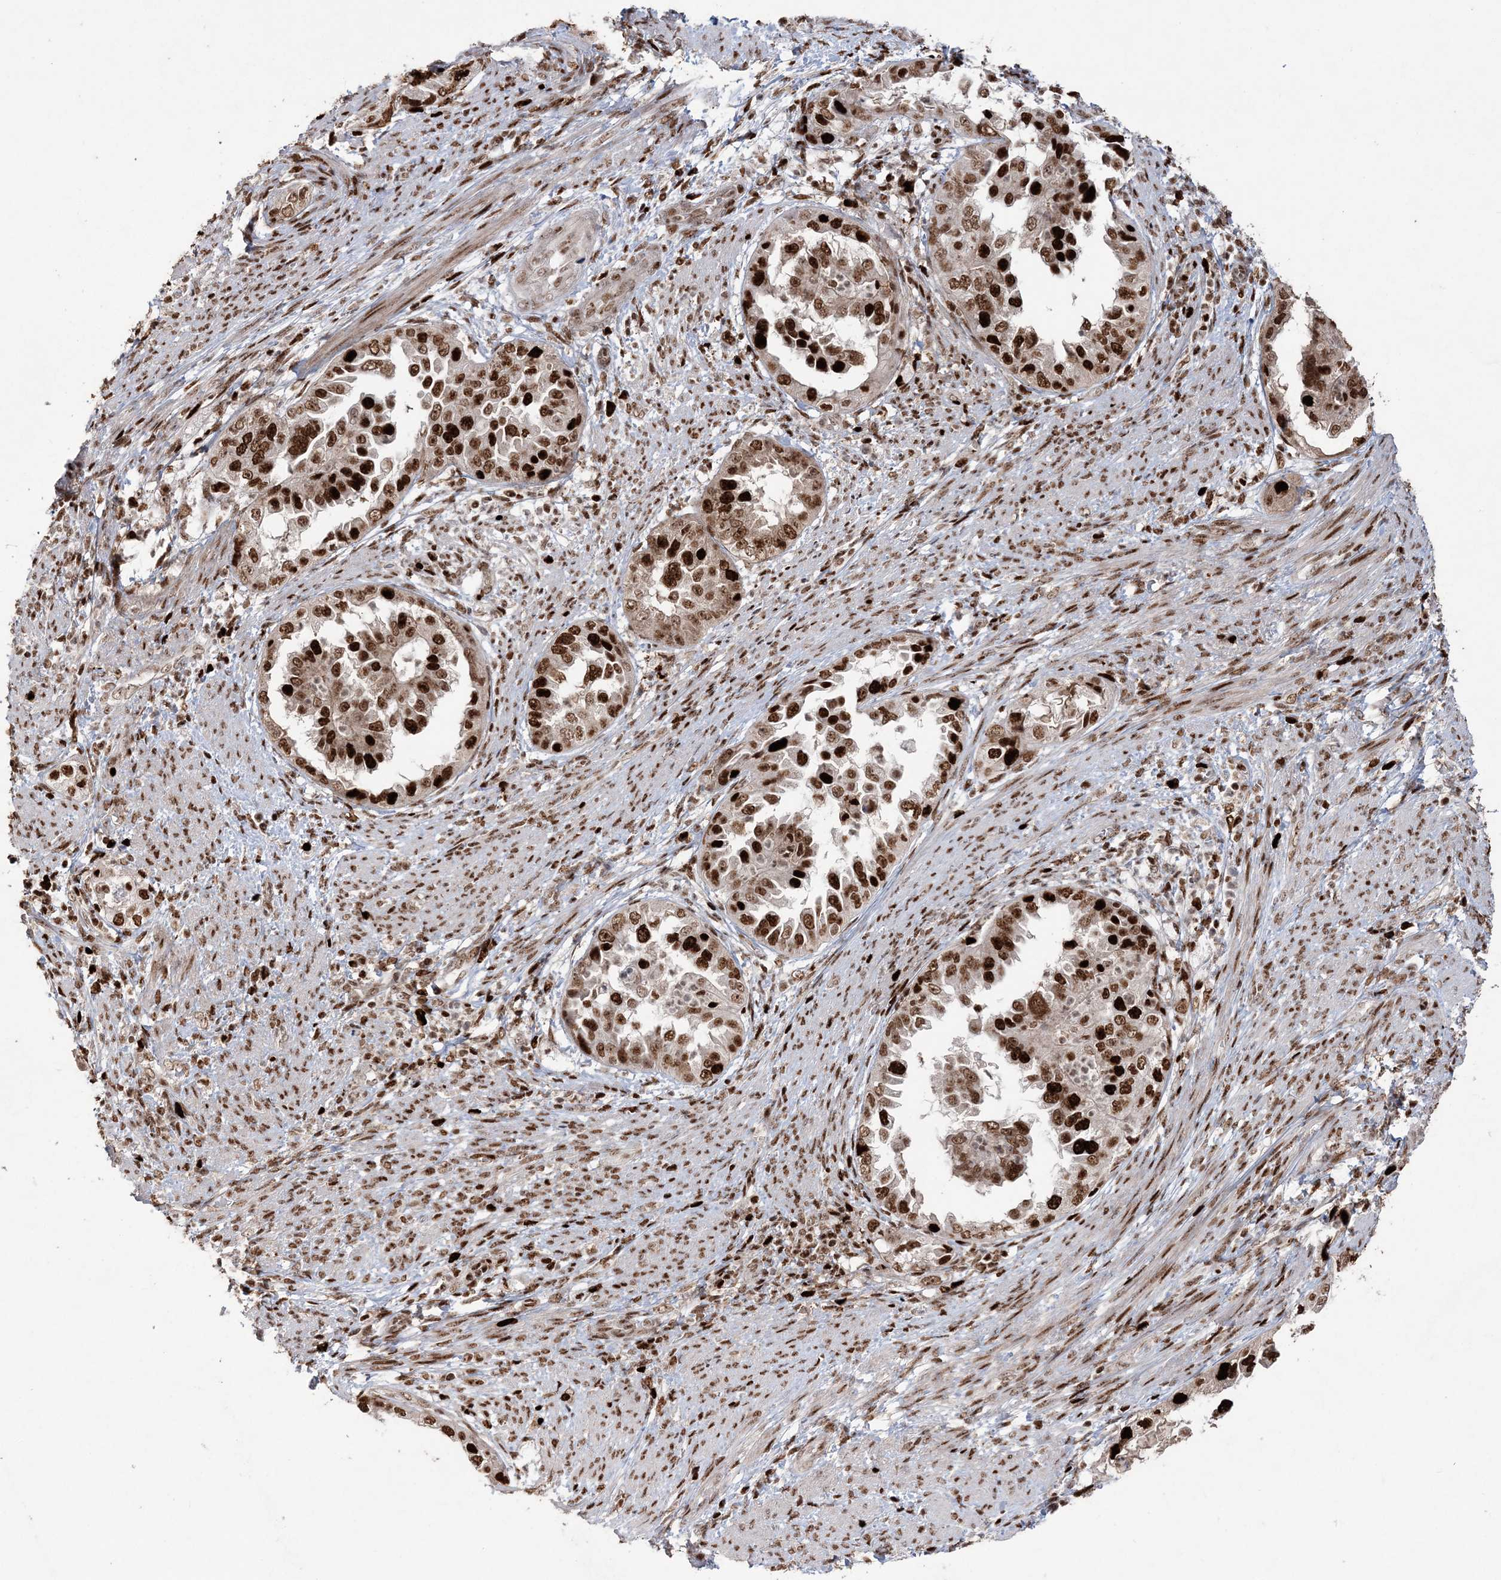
{"staining": {"intensity": "strong", "quantity": ">75%", "location": "nuclear"}, "tissue": "endometrial cancer", "cell_type": "Tumor cells", "image_type": "cancer", "snomed": [{"axis": "morphology", "description": "Adenocarcinoma, NOS"}, {"axis": "topography", "description": "Endometrium"}], "caption": "A brown stain labels strong nuclear staining of a protein in endometrial adenocarcinoma tumor cells. (Stains: DAB in brown, nuclei in blue, Microscopy: brightfield microscopy at high magnification).", "gene": "LIG1", "patient": {"sex": "female", "age": 85}}